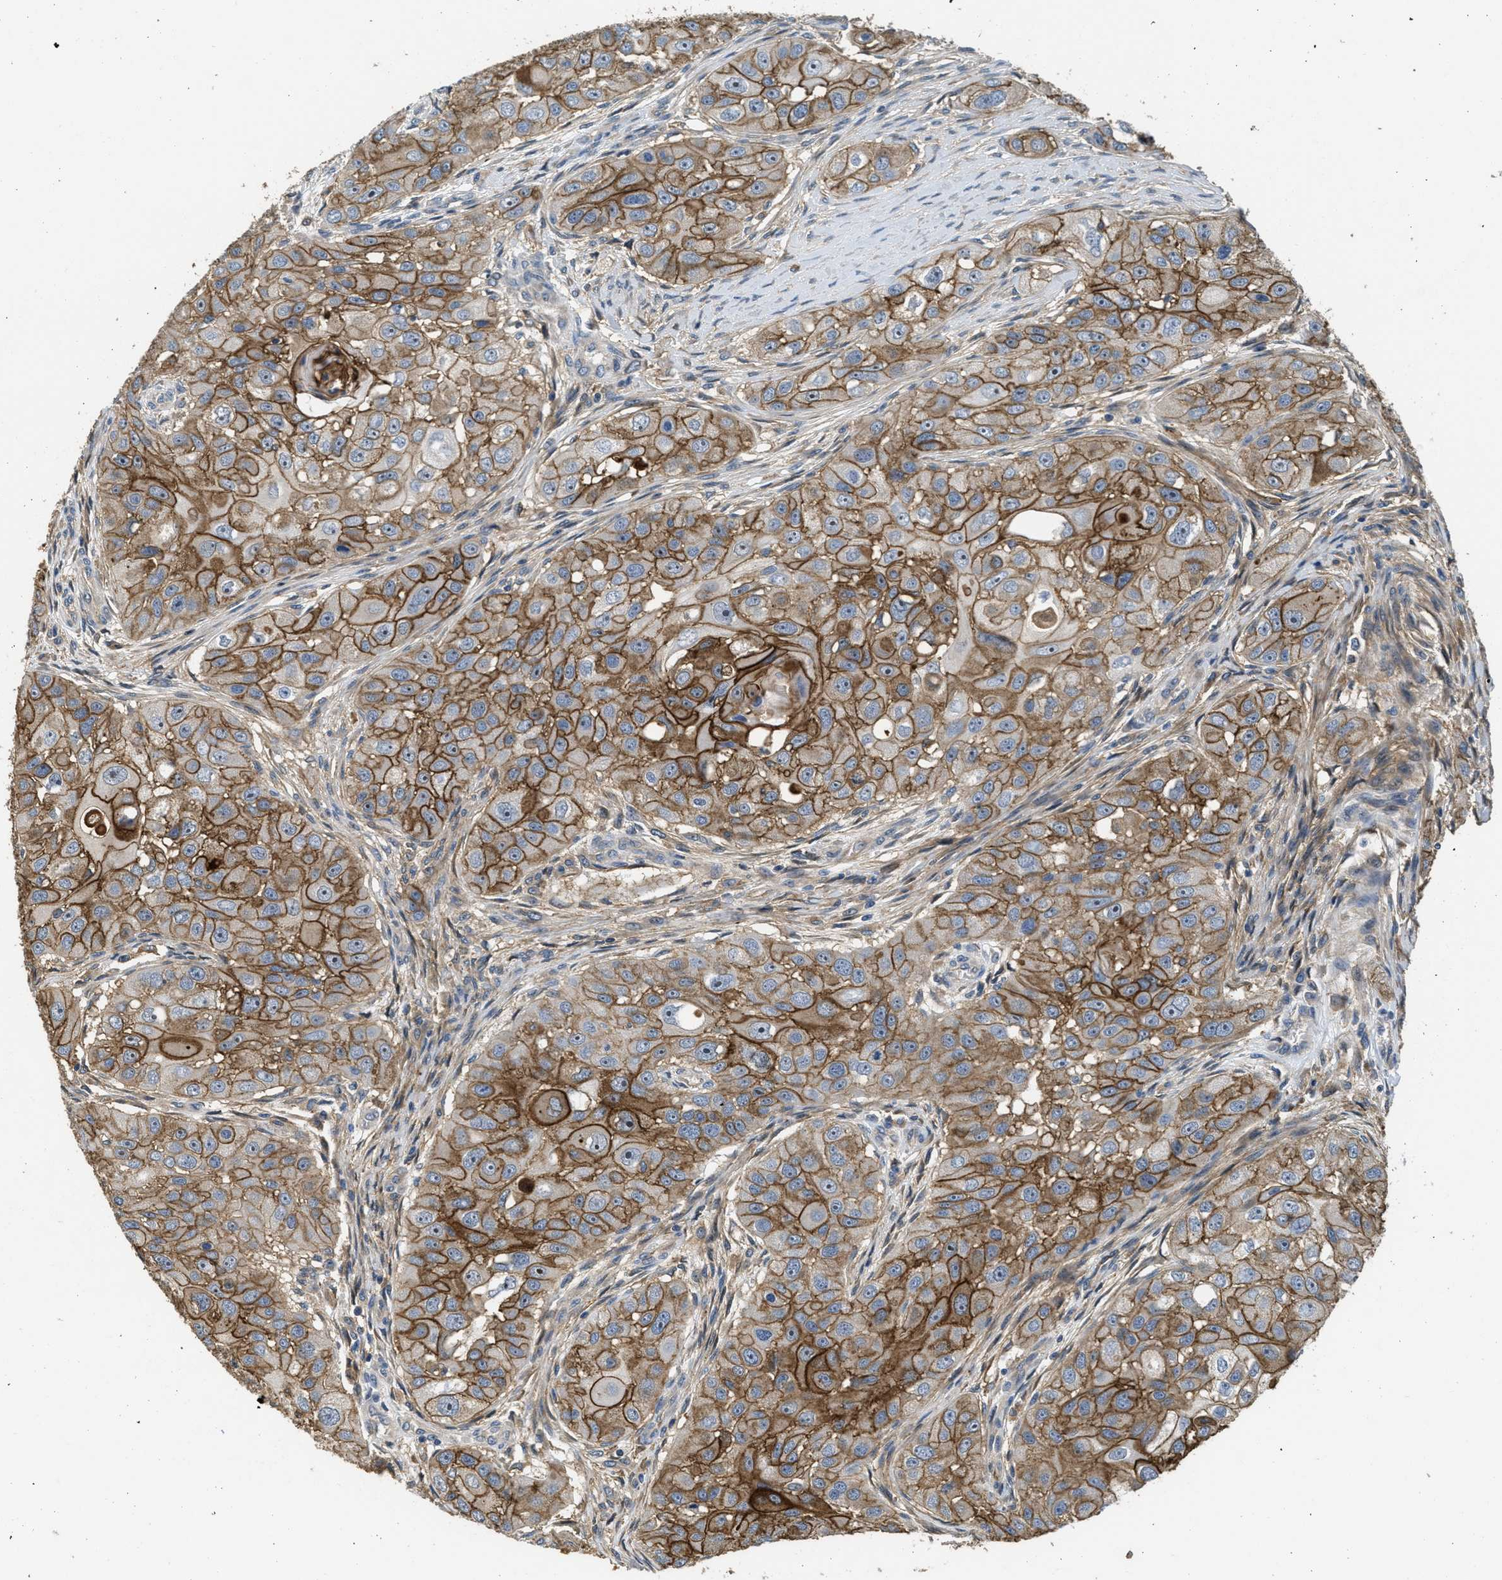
{"staining": {"intensity": "weak", "quantity": ">75%", "location": "cytoplasmic/membranous"}, "tissue": "head and neck cancer", "cell_type": "Tumor cells", "image_type": "cancer", "snomed": [{"axis": "morphology", "description": "Normal tissue, NOS"}, {"axis": "morphology", "description": "Squamous cell carcinoma, NOS"}, {"axis": "topography", "description": "Skeletal muscle"}, {"axis": "topography", "description": "Head-Neck"}], "caption": "Immunohistochemistry (IHC) image of human head and neck cancer (squamous cell carcinoma) stained for a protein (brown), which demonstrates low levels of weak cytoplasmic/membranous expression in approximately >75% of tumor cells.", "gene": "OSMR", "patient": {"sex": "male", "age": 51}}